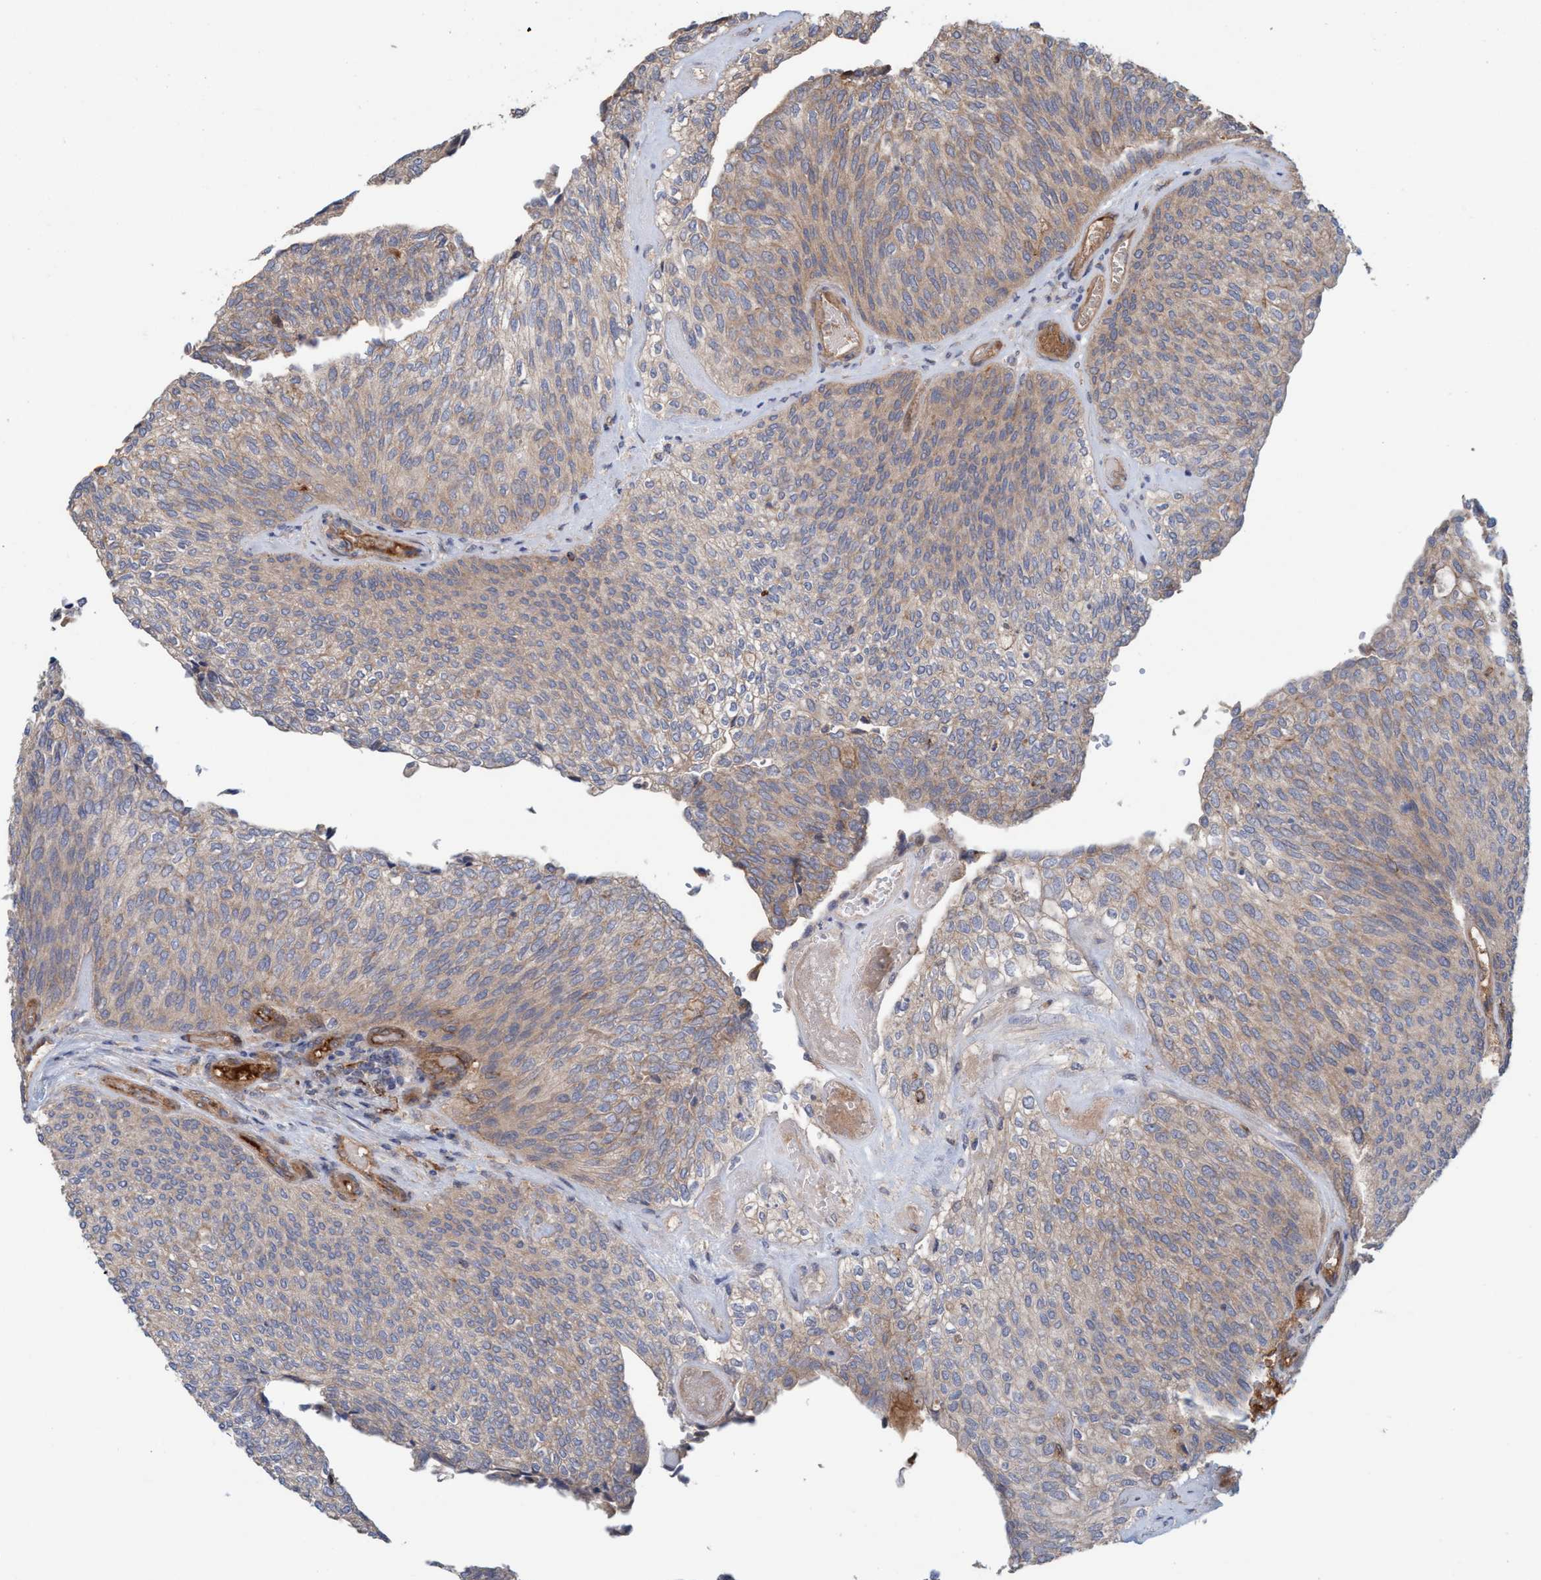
{"staining": {"intensity": "weak", "quantity": "25%-75%", "location": "cytoplasmic/membranous"}, "tissue": "urothelial cancer", "cell_type": "Tumor cells", "image_type": "cancer", "snomed": [{"axis": "morphology", "description": "Urothelial carcinoma, Low grade"}, {"axis": "topography", "description": "Urinary bladder"}], "caption": "Approximately 25%-75% of tumor cells in urothelial cancer reveal weak cytoplasmic/membranous protein expression as visualized by brown immunohistochemical staining.", "gene": "SPECC1", "patient": {"sex": "female", "age": 79}}